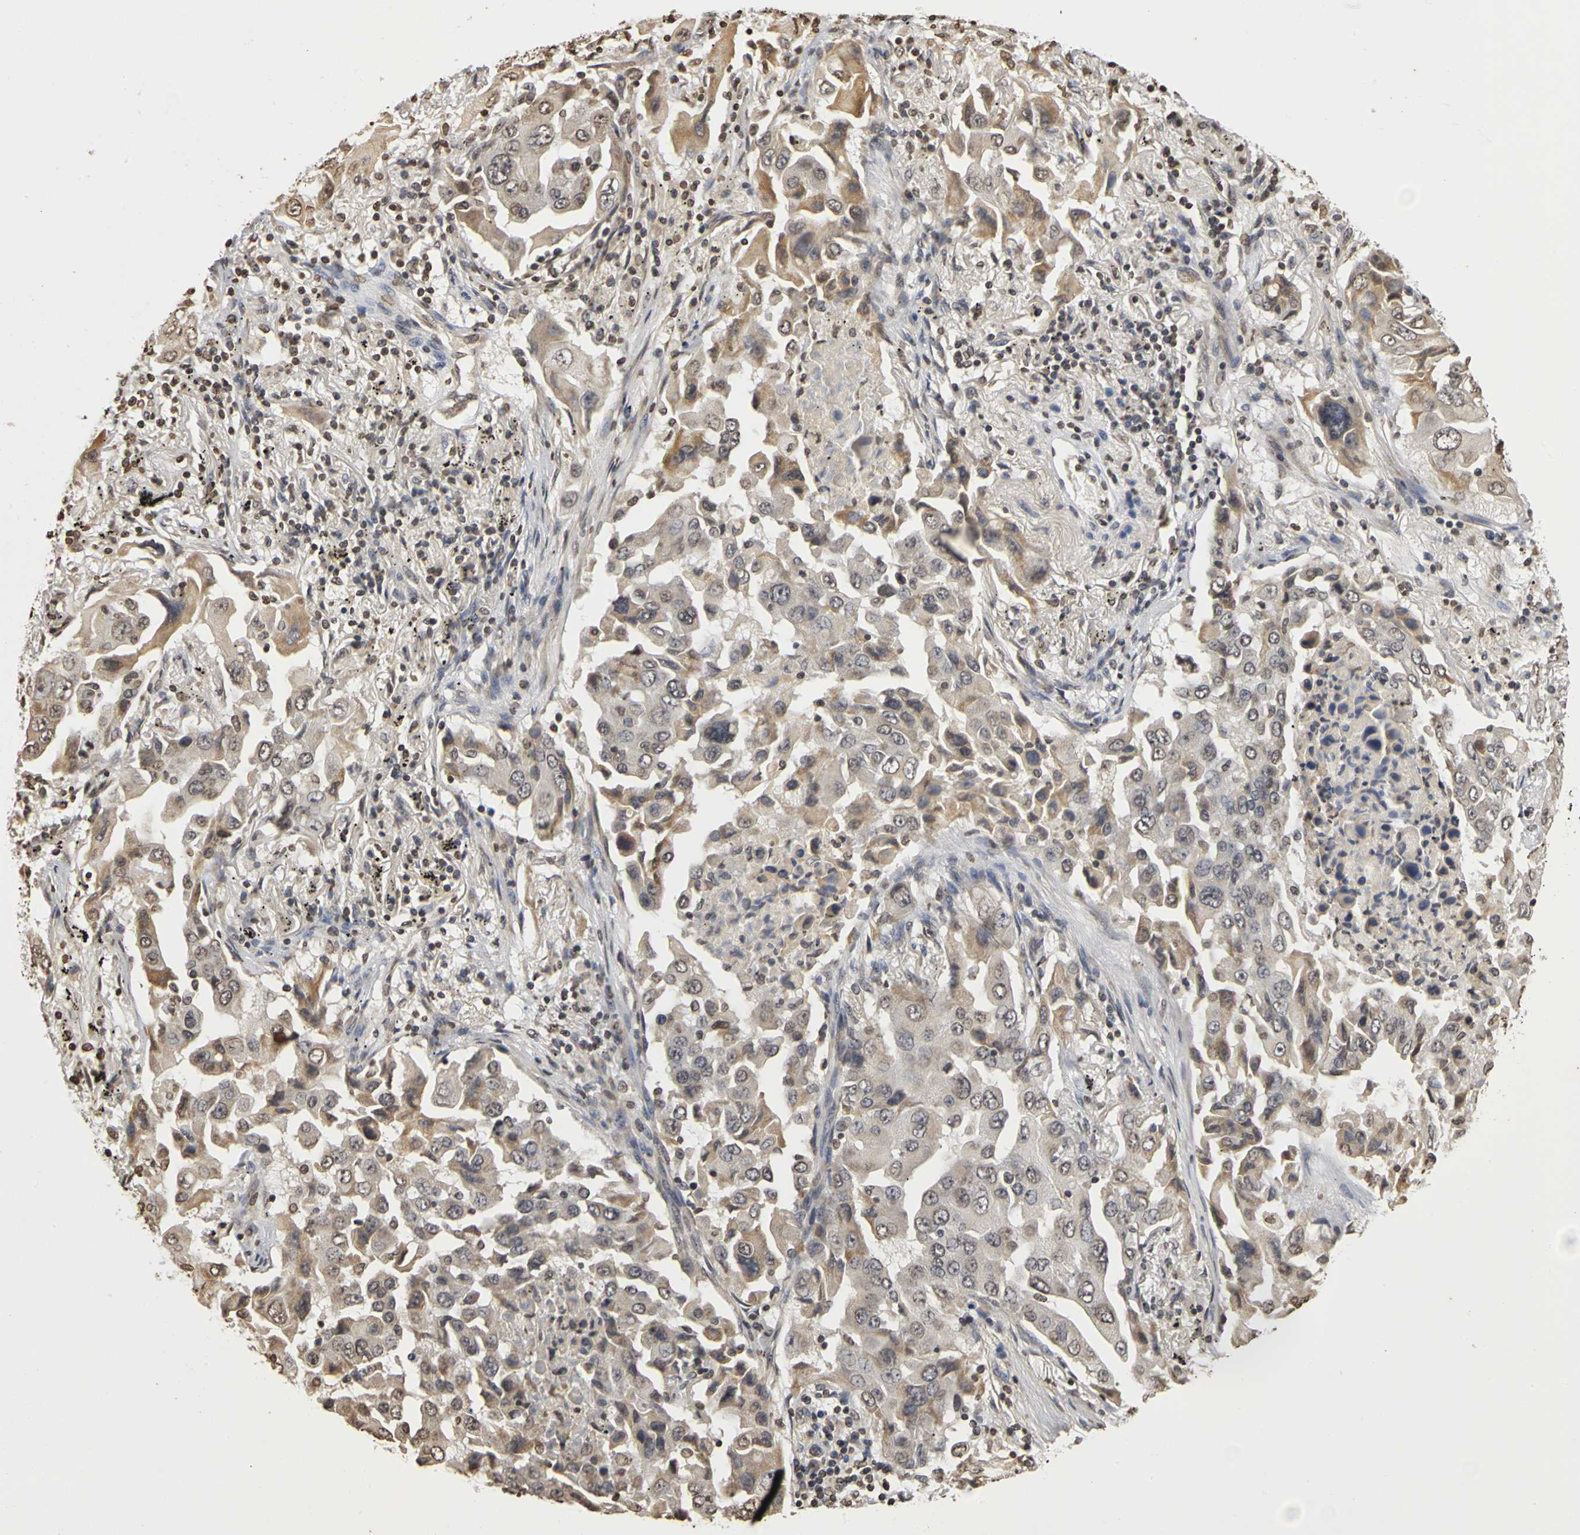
{"staining": {"intensity": "moderate", "quantity": "<25%", "location": "cytoplasmic/membranous"}, "tissue": "lung cancer", "cell_type": "Tumor cells", "image_type": "cancer", "snomed": [{"axis": "morphology", "description": "Adenocarcinoma, NOS"}, {"axis": "topography", "description": "Lung"}], "caption": "IHC image of neoplastic tissue: human adenocarcinoma (lung) stained using immunohistochemistry (IHC) shows low levels of moderate protein expression localized specifically in the cytoplasmic/membranous of tumor cells, appearing as a cytoplasmic/membranous brown color.", "gene": "ERCC2", "patient": {"sex": "female", "age": 65}}